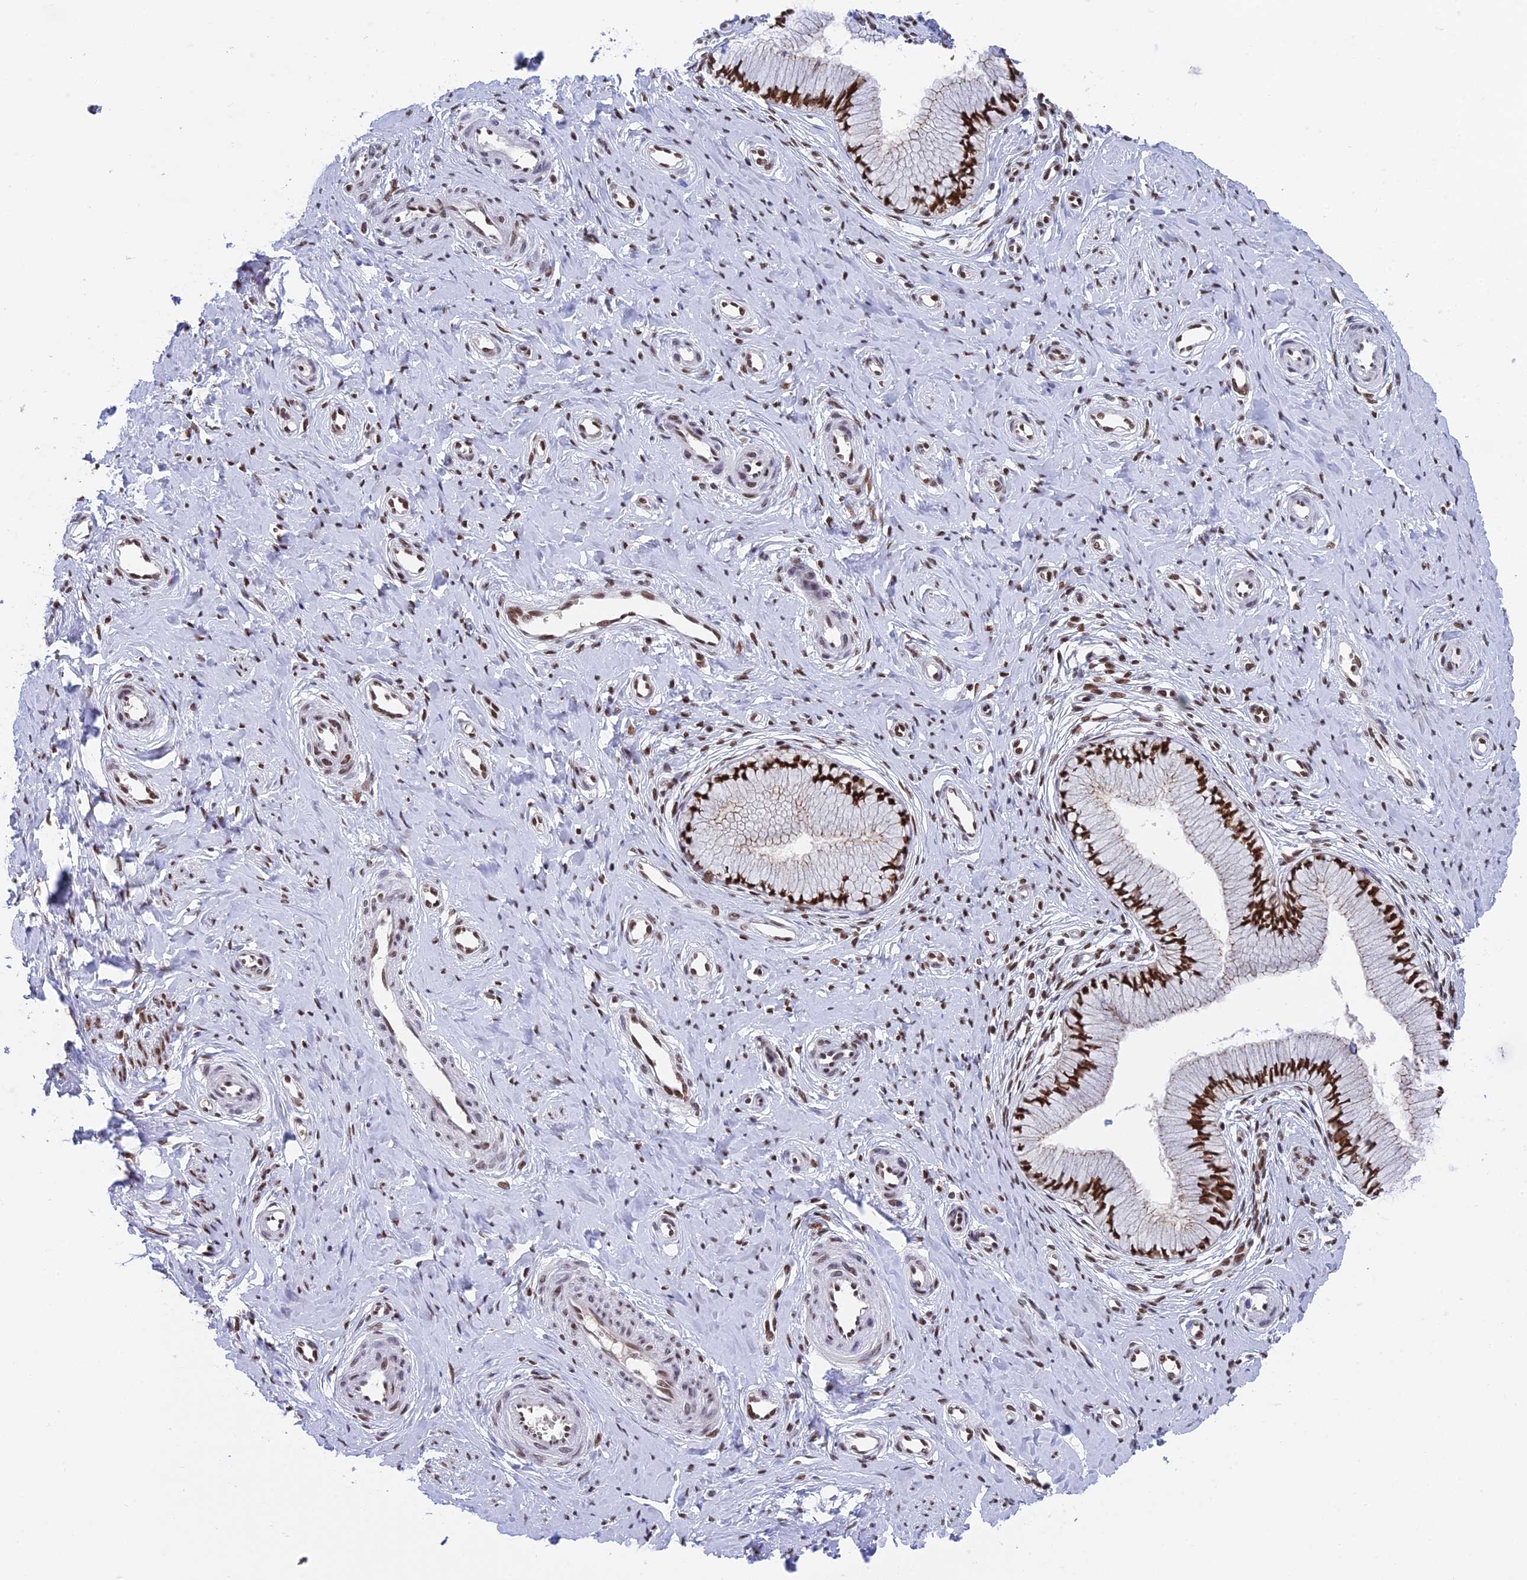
{"staining": {"intensity": "strong", "quantity": ">75%", "location": "nuclear"}, "tissue": "cervix", "cell_type": "Glandular cells", "image_type": "normal", "snomed": [{"axis": "morphology", "description": "Normal tissue, NOS"}, {"axis": "topography", "description": "Cervix"}], "caption": "This is a histology image of immunohistochemistry (IHC) staining of unremarkable cervix, which shows strong expression in the nuclear of glandular cells.", "gene": "EEF1AKMT3", "patient": {"sex": "female", "age": 36}}